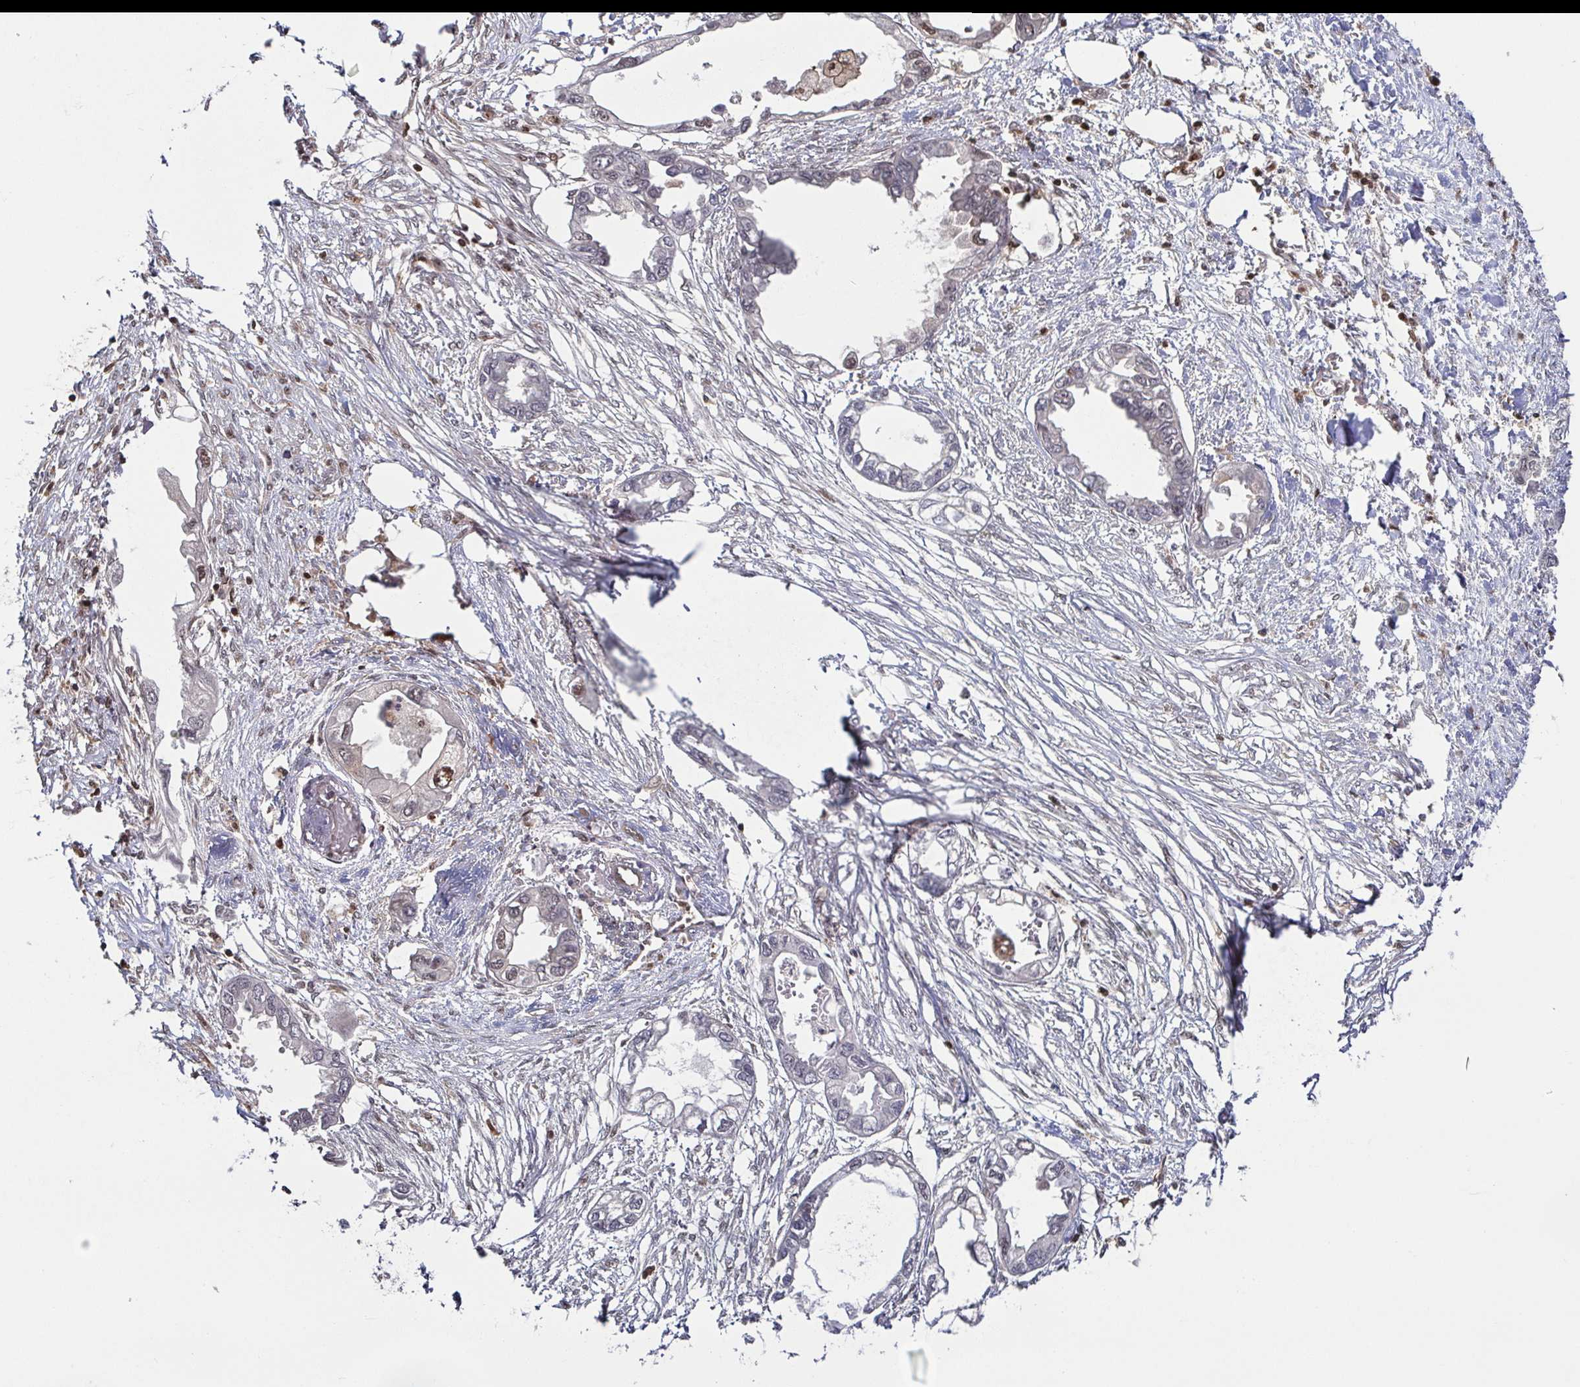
{"staining": {"intensity": "moderate", "quantity": "<25%", "location": "nuclear"}, "tissue": "endometrial cancer", "cell_type": "Tumor cells", "image_type": "cancer", "snomed": [{"axis": "morphology", "description": "Adenocarcinoma, NOS"}, {"axis": "morphology", "description": "Adenocarcinoma, metastatic, NOS"}, {"axis": "topography", "description": "Adipose tissue"}, {"axis": "topography", "description": "Endometrium"}], "caption": "Immunohistochemical staining of adenocarcinoma (endometrial) demonstrates moderate nuclear protein staining in about <25% of tumor cells. Using DAB (3,3'-diaminobenzidine) (brown) and hematoxylin (blue) stains, captured at high magnification using brightfield microscopy.", "gene": "PSMB9", "patient": {"sex": "female", "age": 67}}